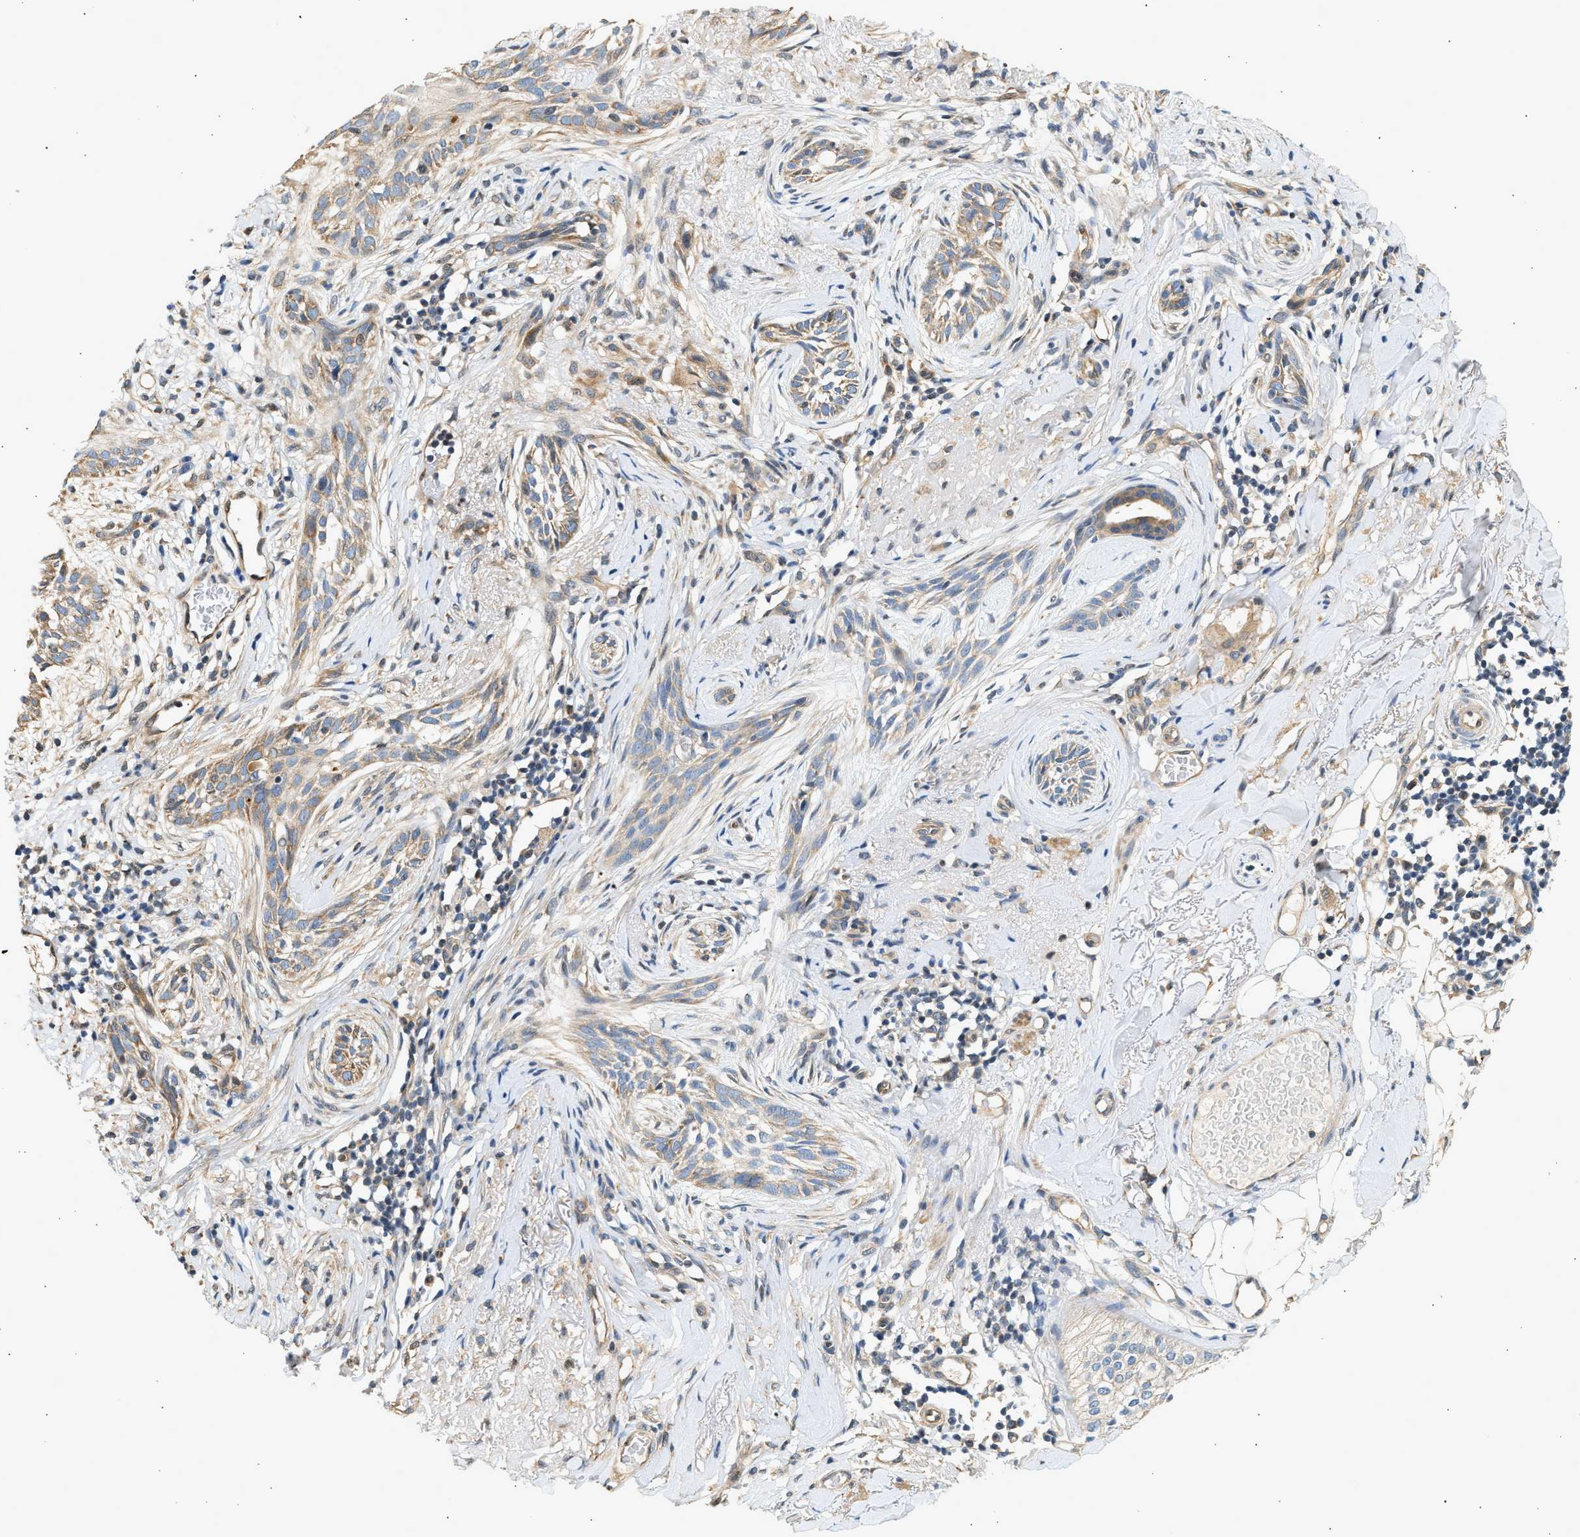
{"staining": {"intensity": "weak", "quantity": "25%-75%", "location": "cytoplasmic/membranous"}, "tissue": "skin cancer", "cell_type": "Tumor cells", "image_type": "cancer", "snomed": [{"axis": "morphology", "description": "Basal cell carcinoma"}, {"axis": "topography", "description": "Skin"}], "caption": "Skin cancer (basal cell carcinoma) stained with a brown dye demonstrates weak cytoplasmic/membranous positive expression in approximately 25%-75% of tumor cells.", "gene": "WDR31", "patient": {"sex": "female", "age": 88}}